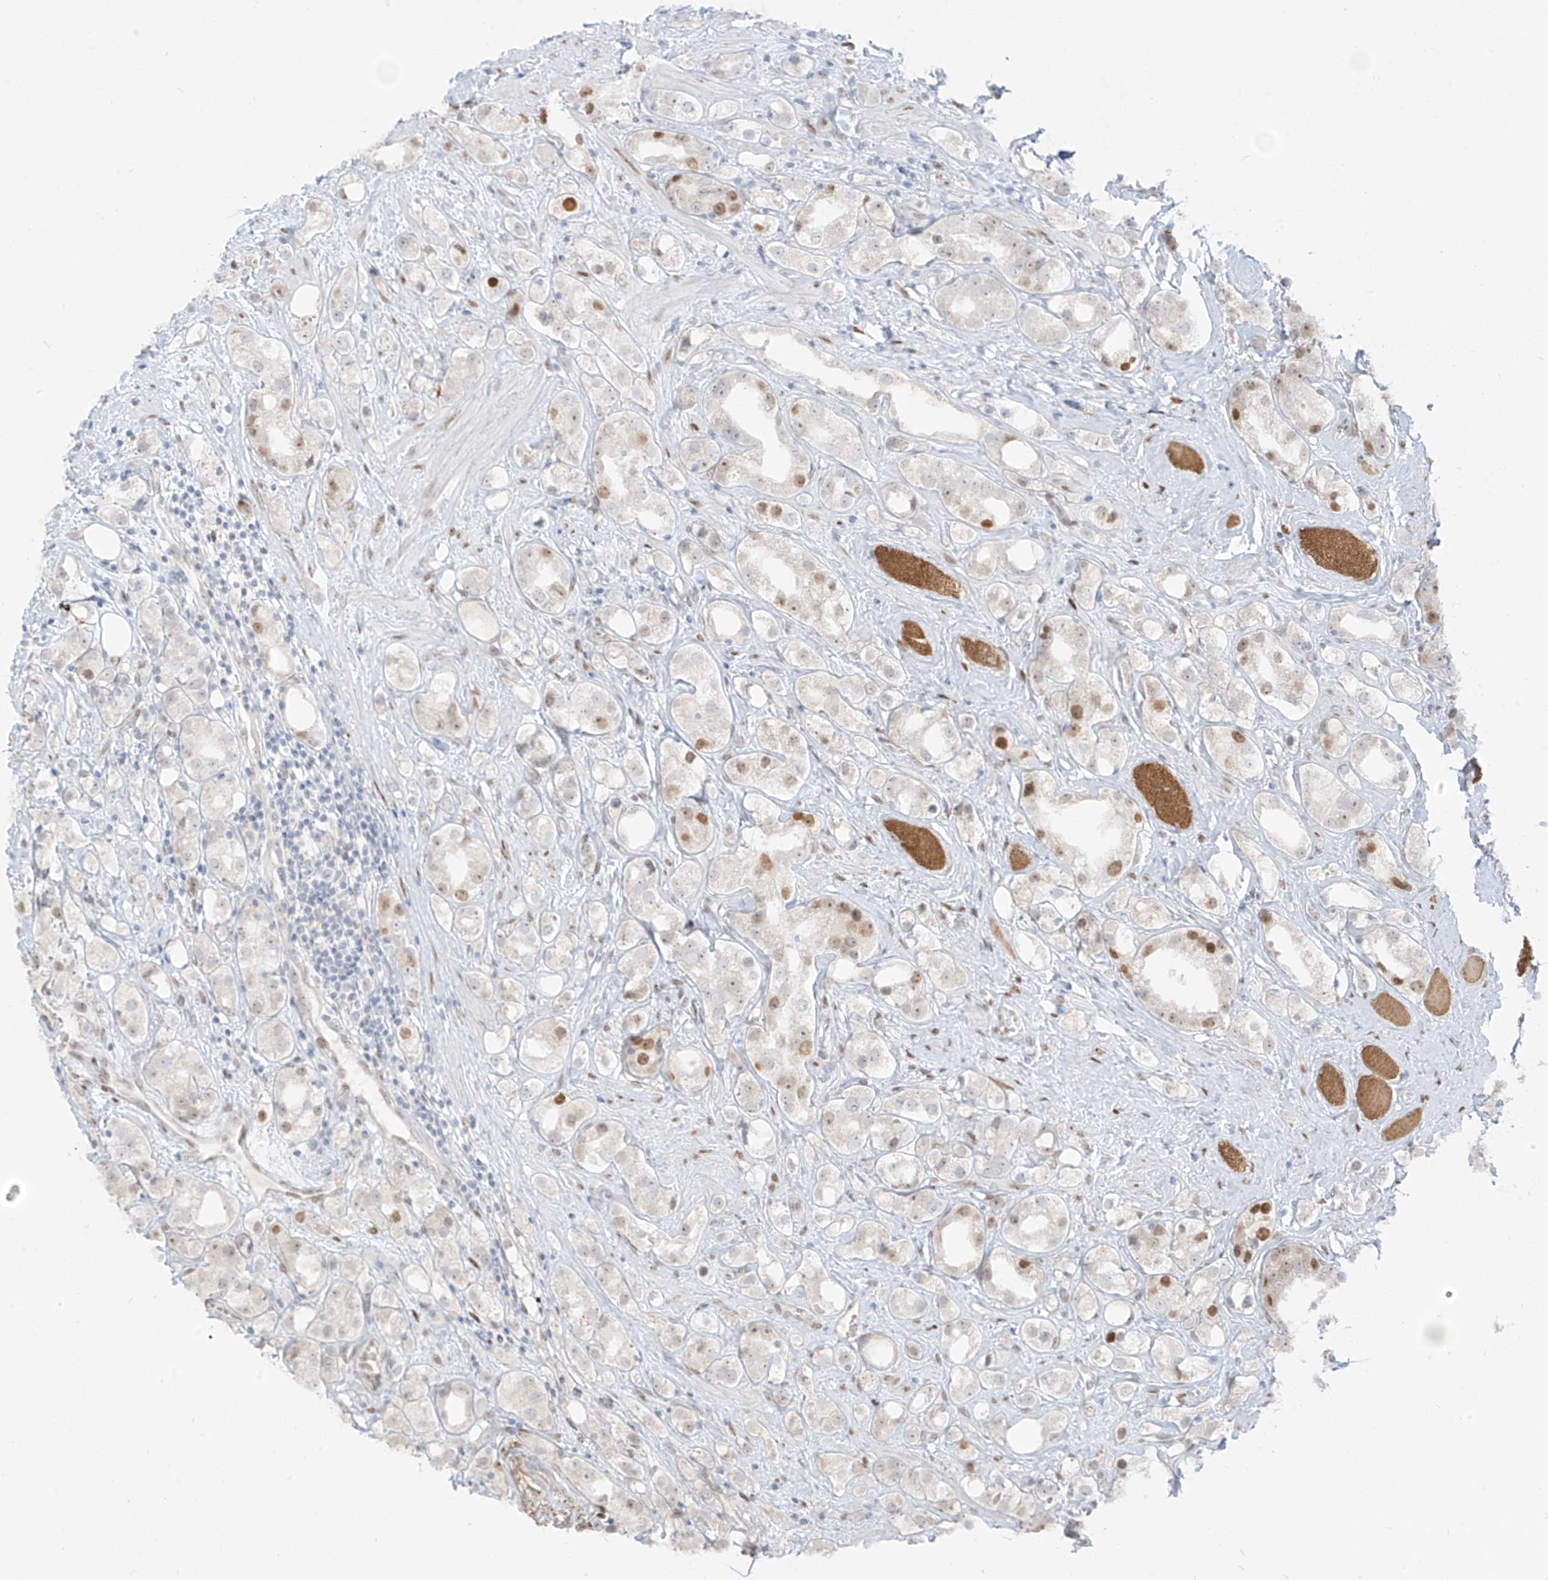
{"staining": {"intensity": "moderate", "quantity": "<25%", "location": "nuclear"}, "tissue": "prostate cancer", "cell_type": "Tumor cells", "image_type": "cancer", "snomed": [{"axis": "morphology", "description": "Adenocarcinoma, NOS"}, {"axis": "topography", "description": "Prostate"}], "caption": "High-power microscopy captured an immunohistochemistry histopathology image of prostate cancer, revealing moderate nuclear staining in approximately <25% of tumor cells.", "gene": "ZNF774", "patient": {"sex": "male", "age": 79}}